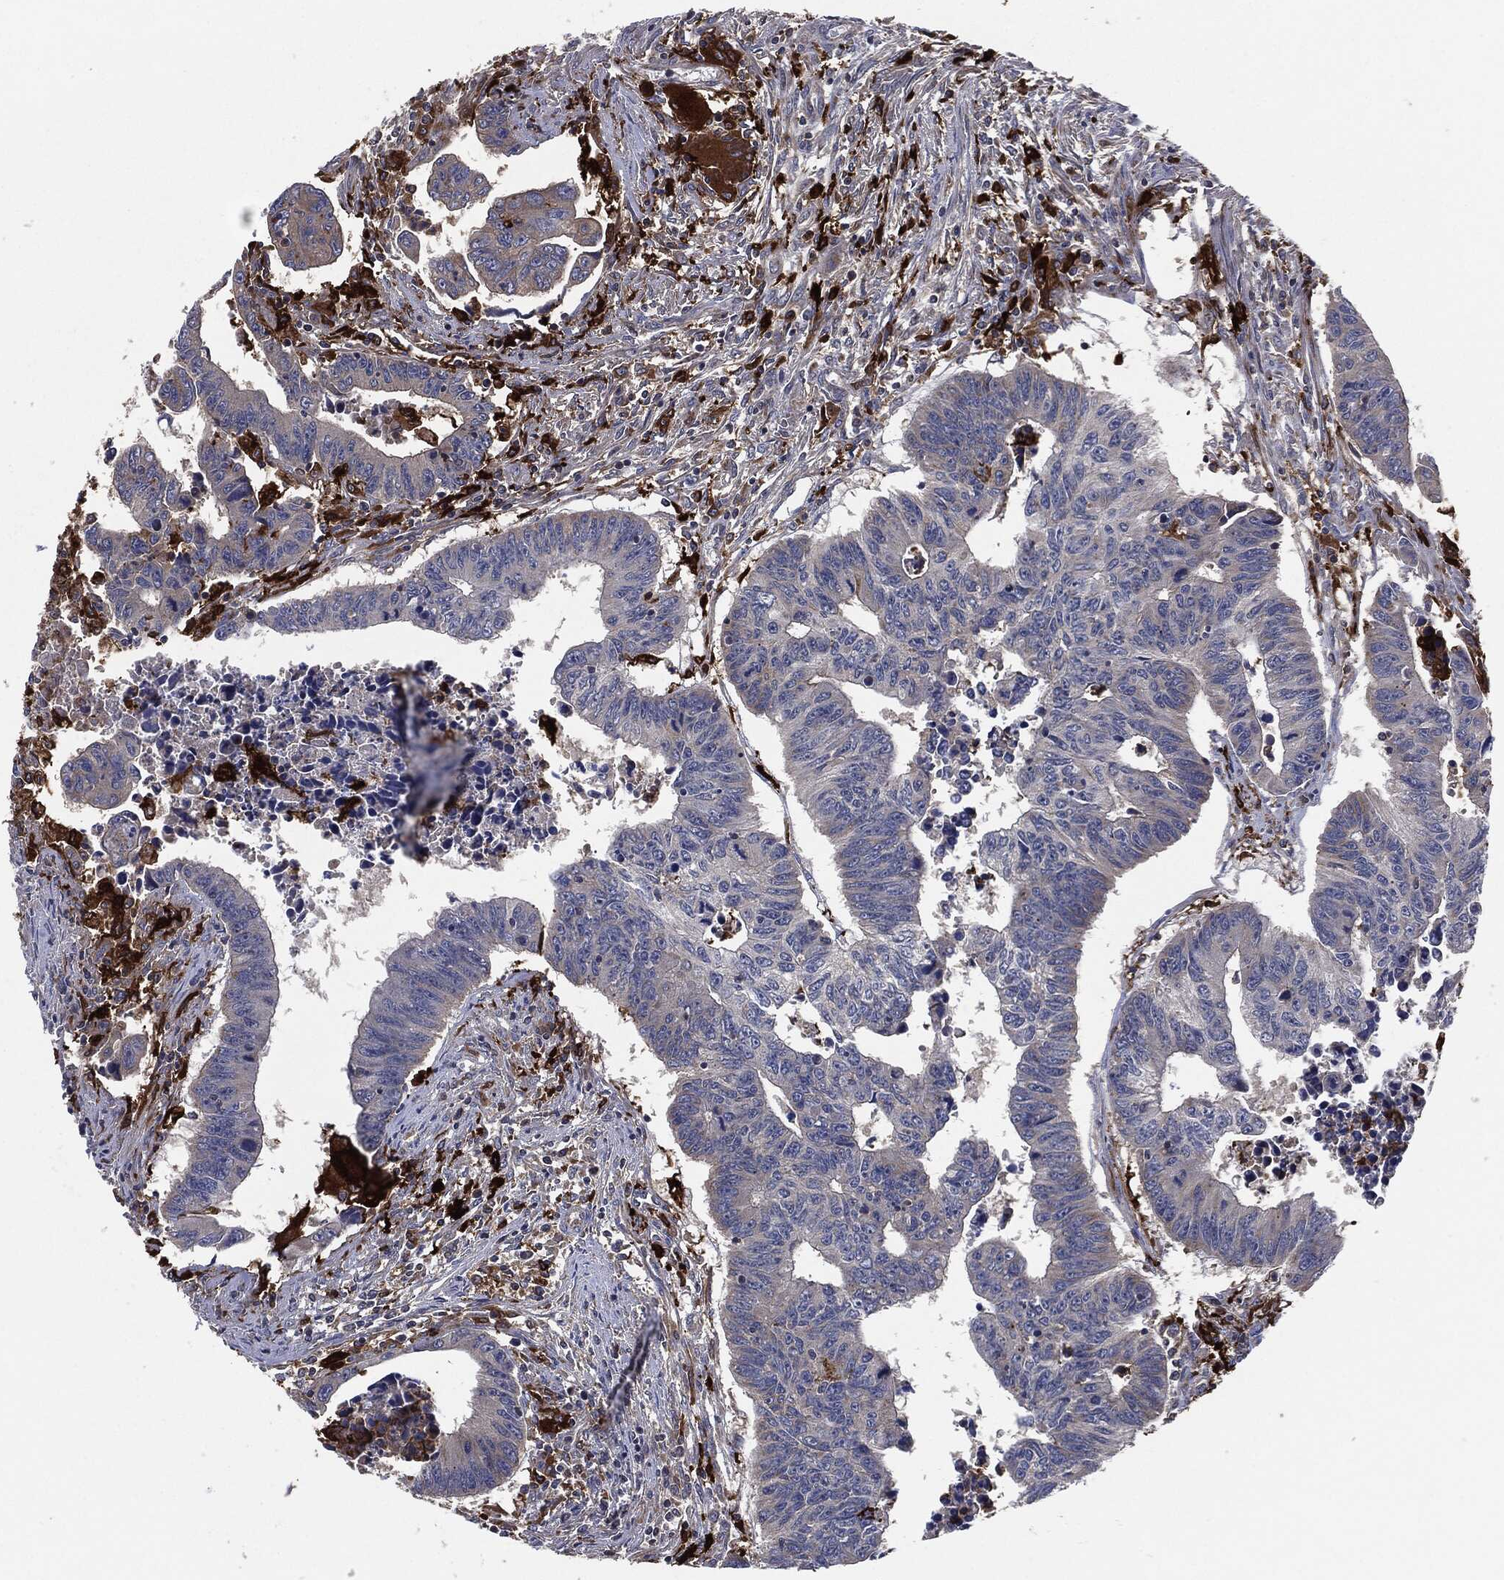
{"staining": {"intensity": "negative", "quantity": "none", "location": "none"}, "tissue": "colorectal cancer", "cell_type": "Tumor cells", "image_type": "cancer", "snomed": [{"axis": "morphology", "description": "Adenocarcinoma, NOS"}, {"axis": "topography", "description": "Rectum"}], "caption": "Tumor cells are negative for brown protein staining in colorectal cancer. (DAB (3,3'-diaminobenzidine) immunohistochemistry (IHC) visualized using brightfield microscopy, high magnification).", "gene": "TMEM11", "patient": {"sex": "female", "age": 85}}